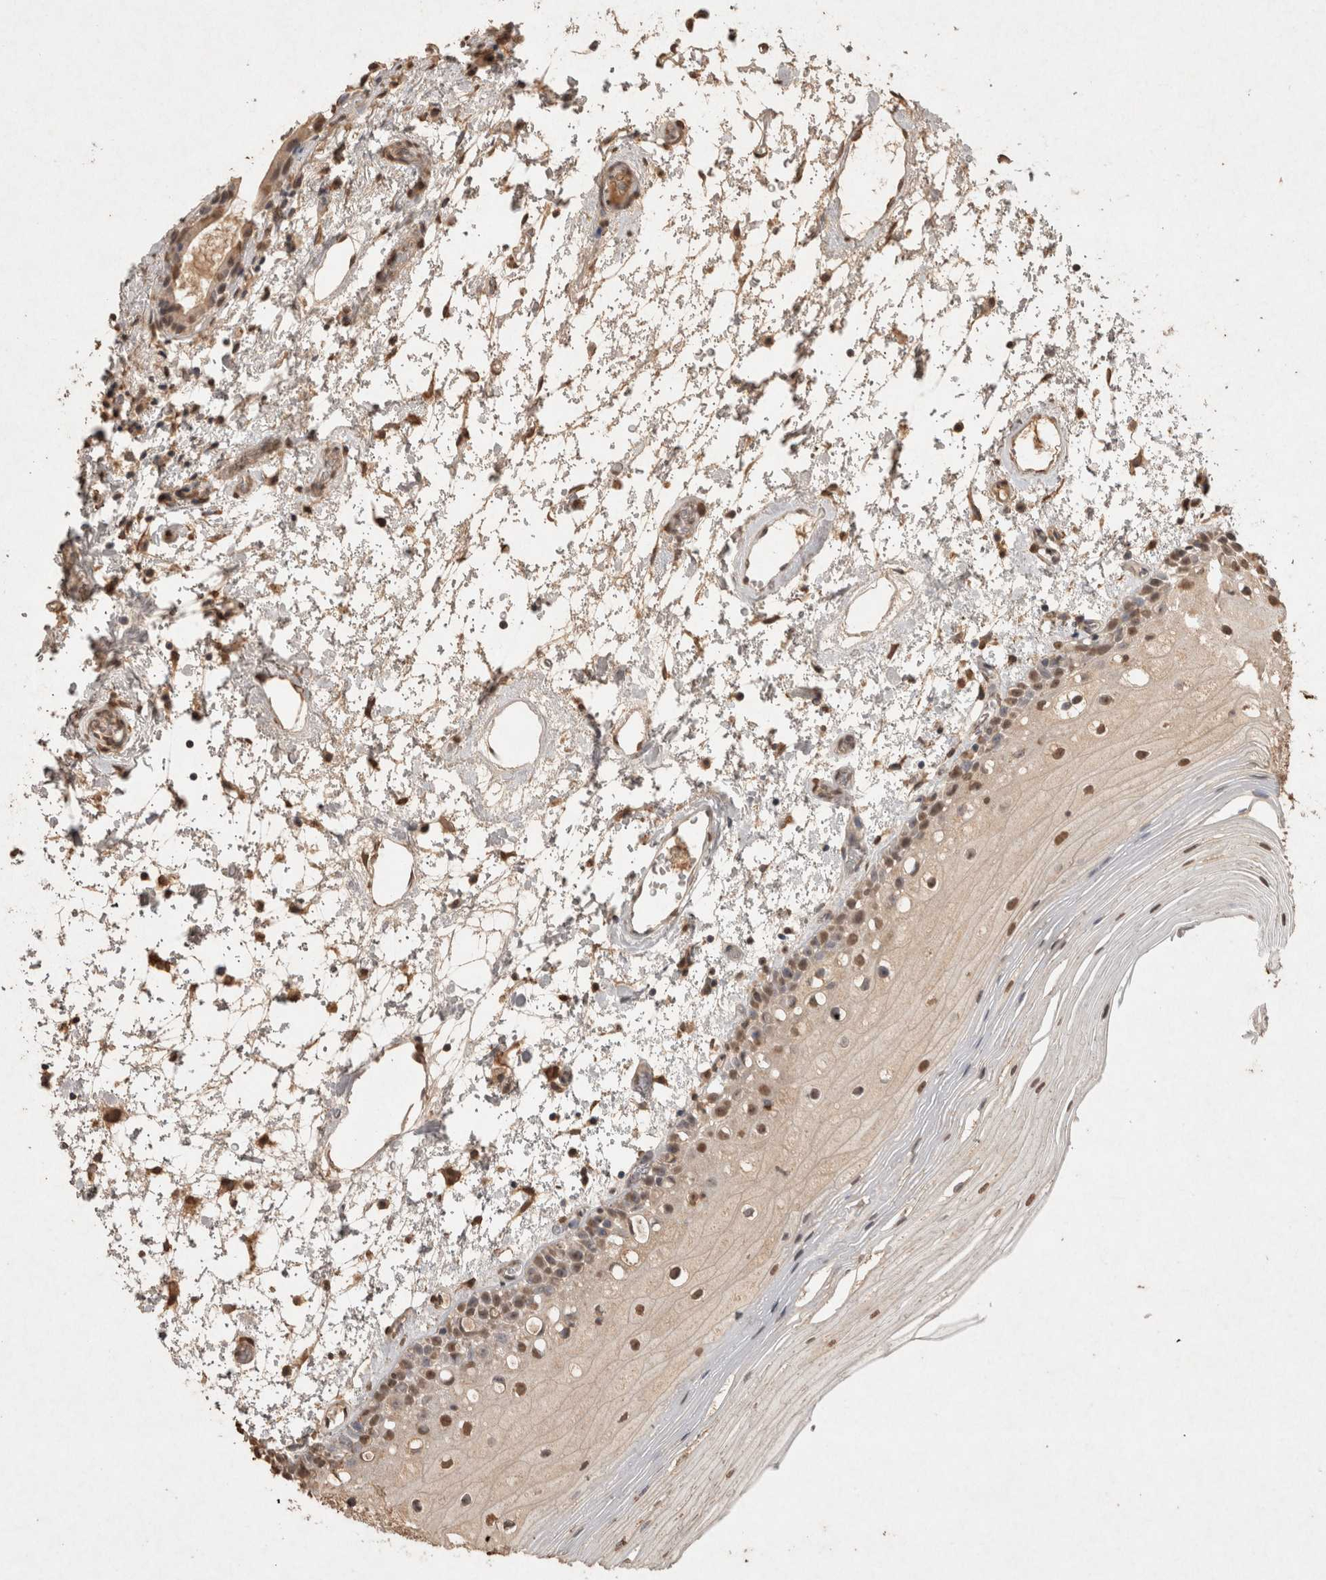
{"staining": {"intensity": "moderate", "quantity": ">75%", "location": "nuclear"}, "tissue": "oral mucosa", "cell_type": "Squamous epithelial cells", "image_type": "normal", "snomed": [{"axis": "morphology", "description": "Normal tissue, NOS"}, {"axis": "topography", "description": "Oral tissue"}], "caption": "Immunohistochemistry (IHC) of unremarkable human oral mucosa reveals medium levels of moderate nuclear expression in approximately >75% of squamous epithelial cells. (IHC, brightfield microscopy, high magnification).", "gene": "MLX", "patient": {"sex": "male", "age": 52}}